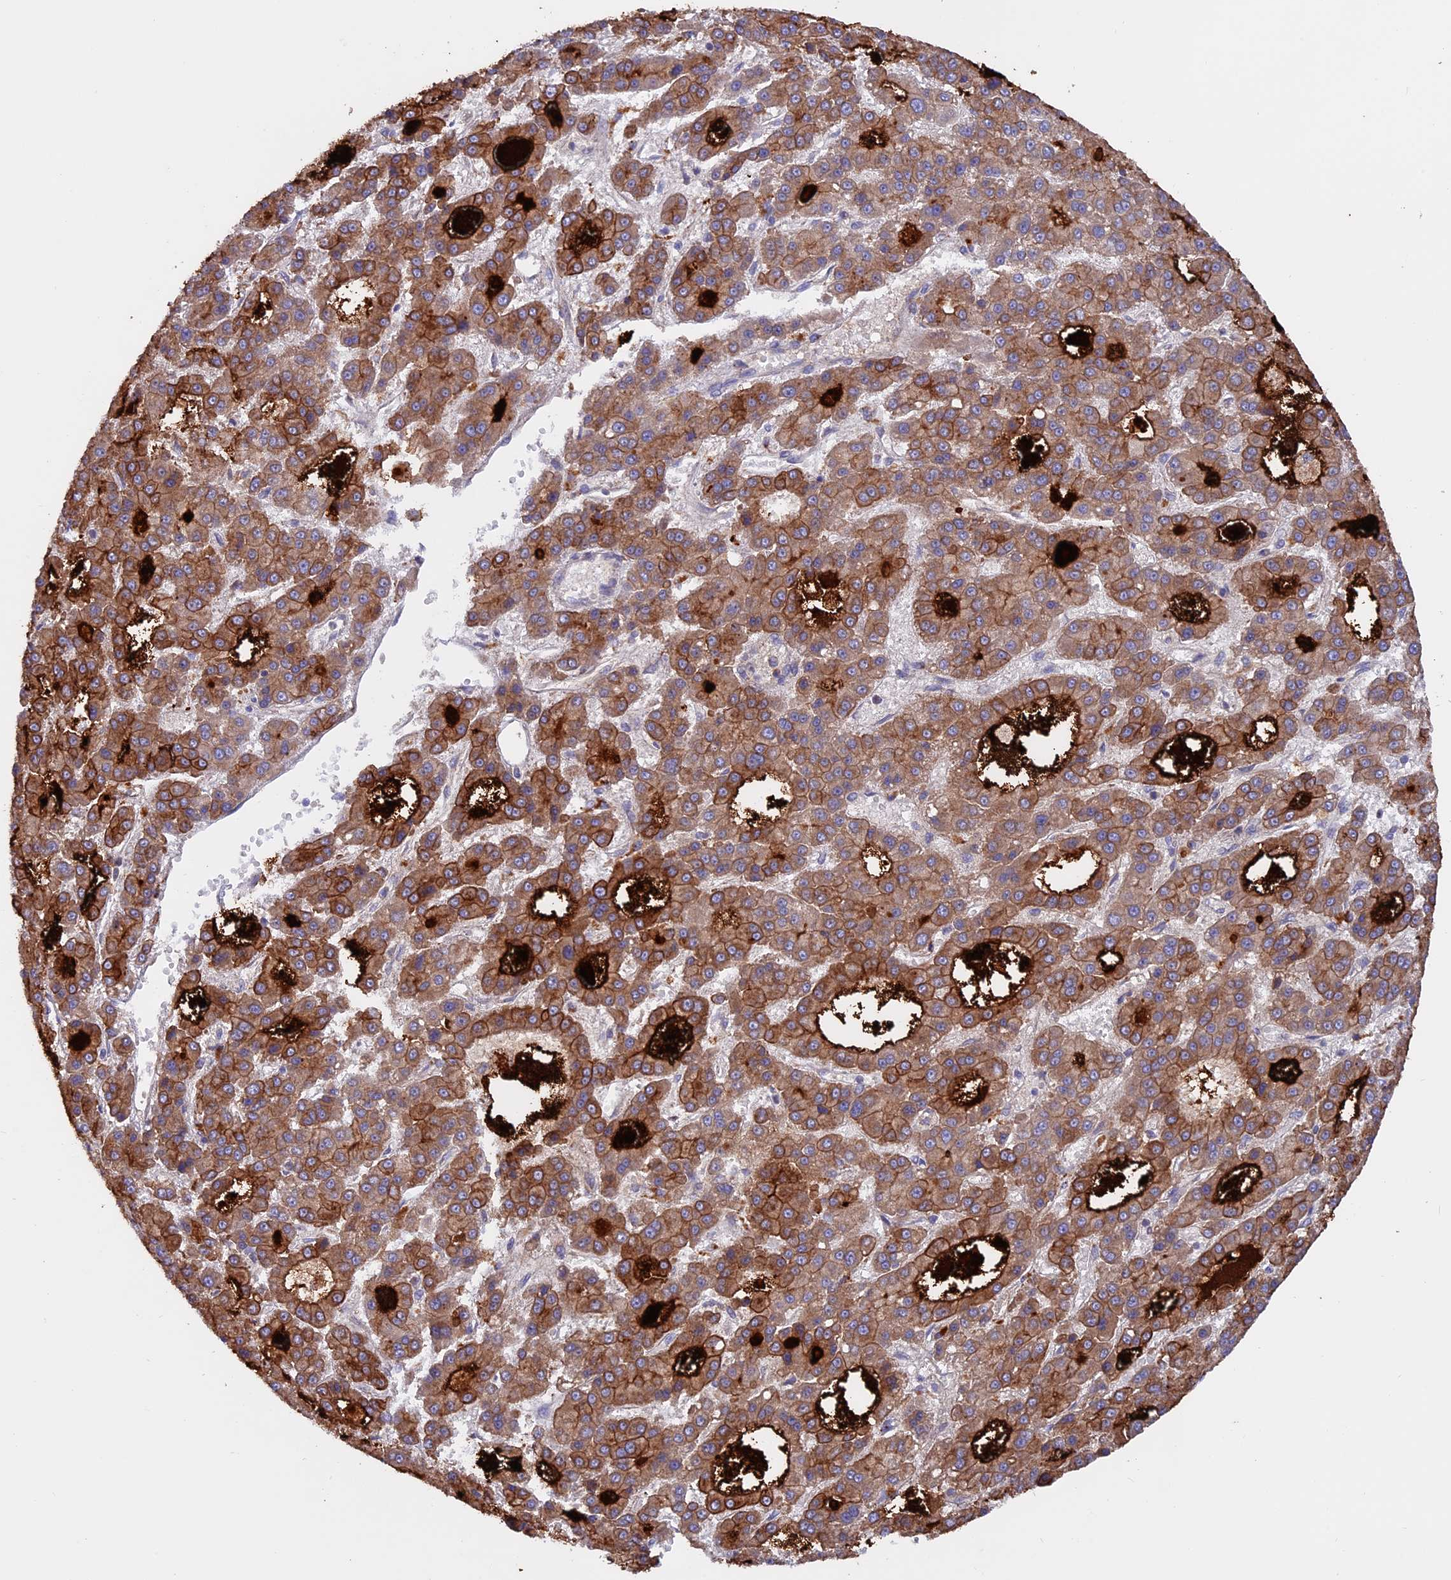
{"staining": {"intensity": "strong", "quantity": ">75%", "location": "cytoplasmic/membranous"}, "tissue": "liver cancer", "cell_type": "Tumor cells", "image_type": "cancer", "snomed": [{"axis": "morphology", "description": "Carcinoma, Hepatocellular, NOS"}, {"axis": "topography", "description": "Liver"}], "caption": "Liver hepatocellular carcinoma stained for a protein reveals strong cytoplasmic/membranous positivity in tumor cells.", "gene": "PTPN9", "patient": {"sex": "male", "age": 70}}